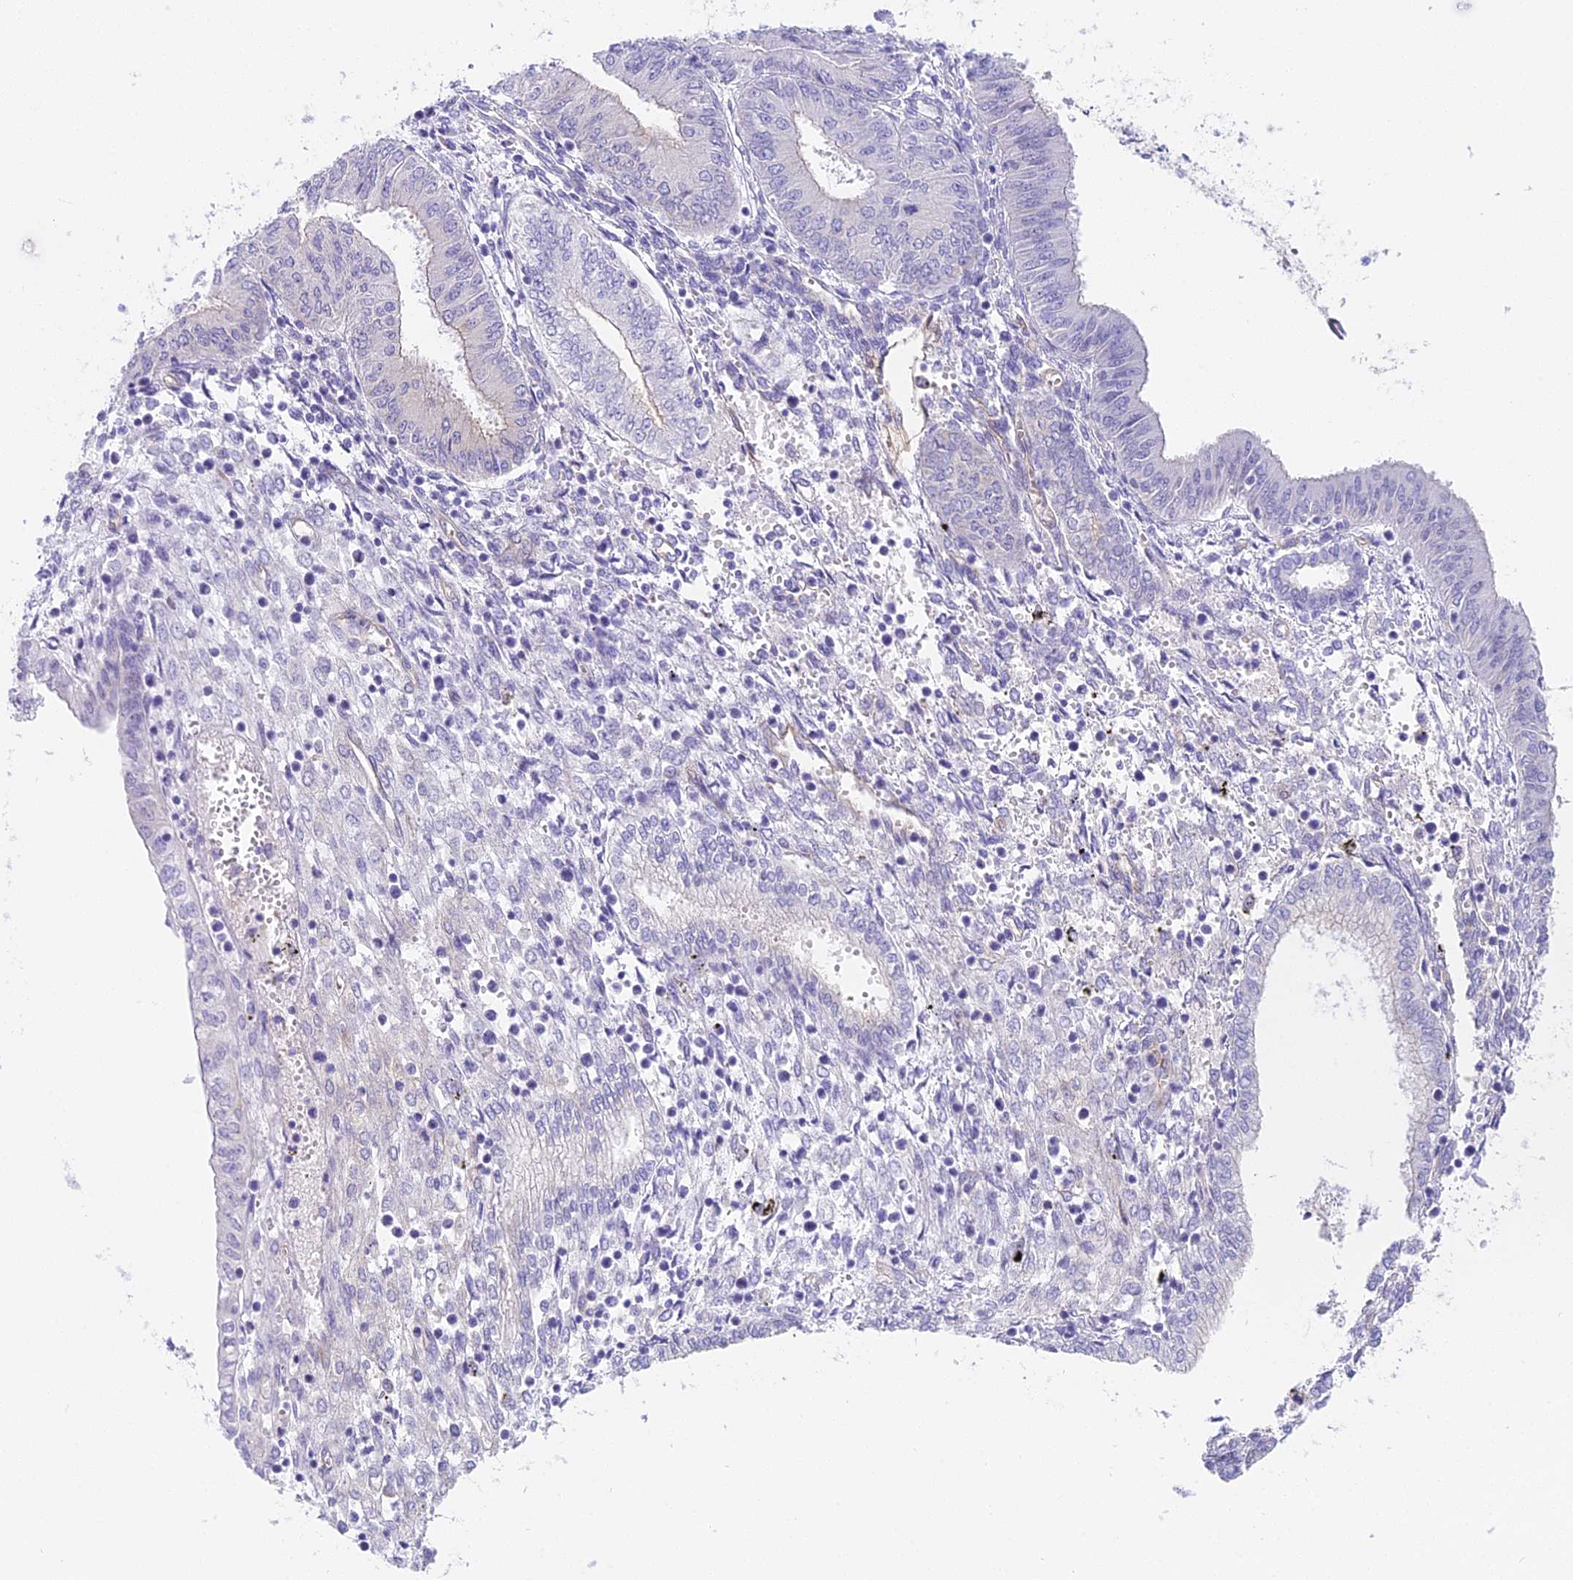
{"staining": {"intensity": "negative", "quantity": "none", "location": "none"}, "tissue": "endometrial cancer", "cell_type": "Tumor cells", "image_type": "cancer", "snomed": [{"axis": "morphology", "description": "Adenocarcinoma, NOS"}, {"axis": "topography", "description": "Endometrium"}], "caption": "Immunohistochemistry (IHC) of human endometrial cancer shows no expression in tumor cells. The staining was performed using DAB to visualize the protein expression in brown, while the nuclei were stained in blue with hematoxylin (Magnification: 20x).", "gene": "HOMER3", "patient": {"sex": "female", "age": 53}}